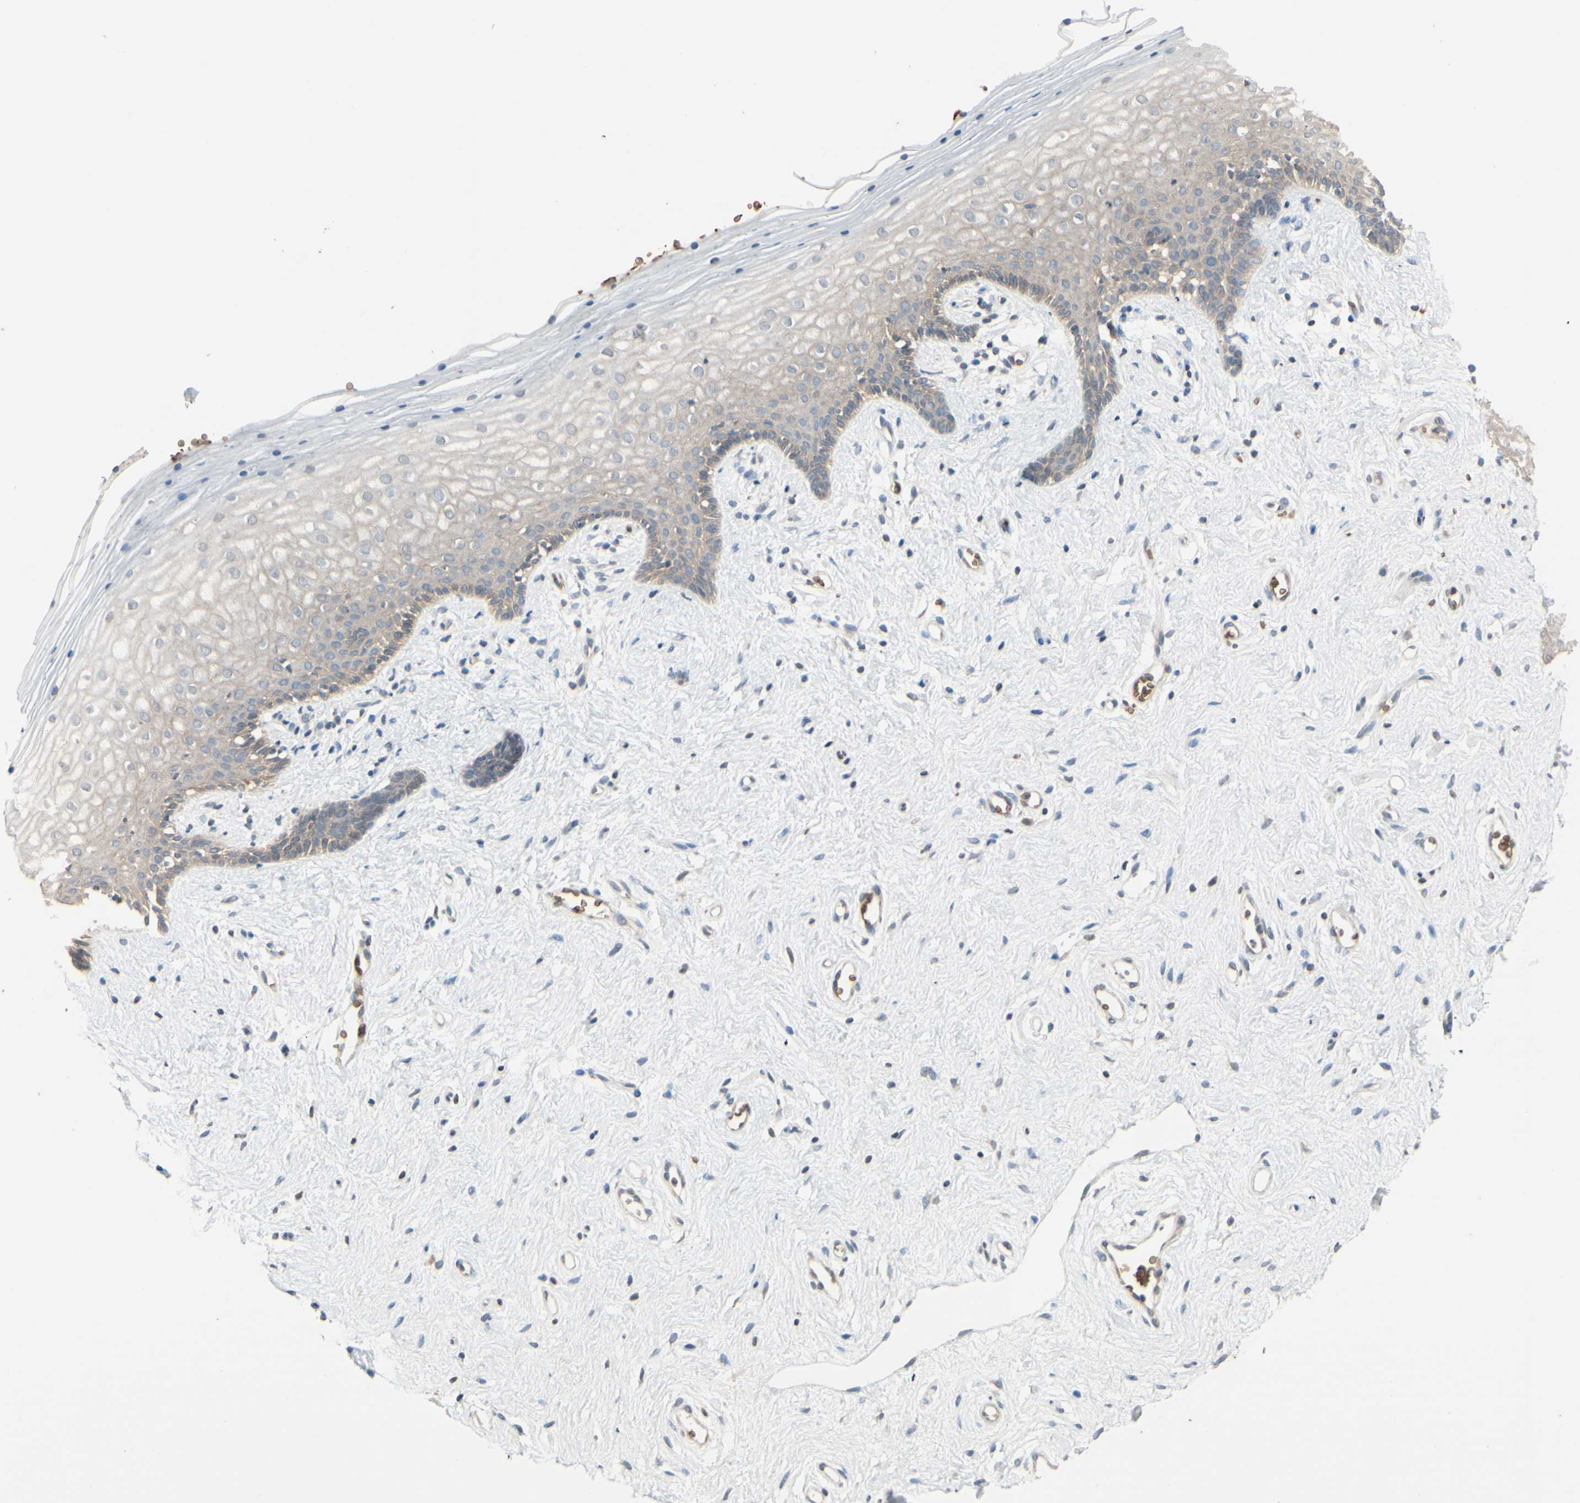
{"staining": {"intensity": "weak", "quantity": "25%-75%", "location": "cytoplasmic/membranous"}, "tissue": "vagina", "cell_type": "Squamous epithelial cells", "image_type": "normal", "snomed": [{"axis": "morphology", "description": "Normal tissue, NOS"}, {"axis": "topography", "description": "Vagina"}], "caption": "IHC micrograph of unremarkable vagina: vagina stained using IHC shows low levels of weak protein expression localized specifically in the cytoplasmic/membranous of squamous epithelial cells, appearing as a cytoplasmic/membranous brown color.", "gene": "GYPC", "patient": {"sex": "female", "age": 44}}